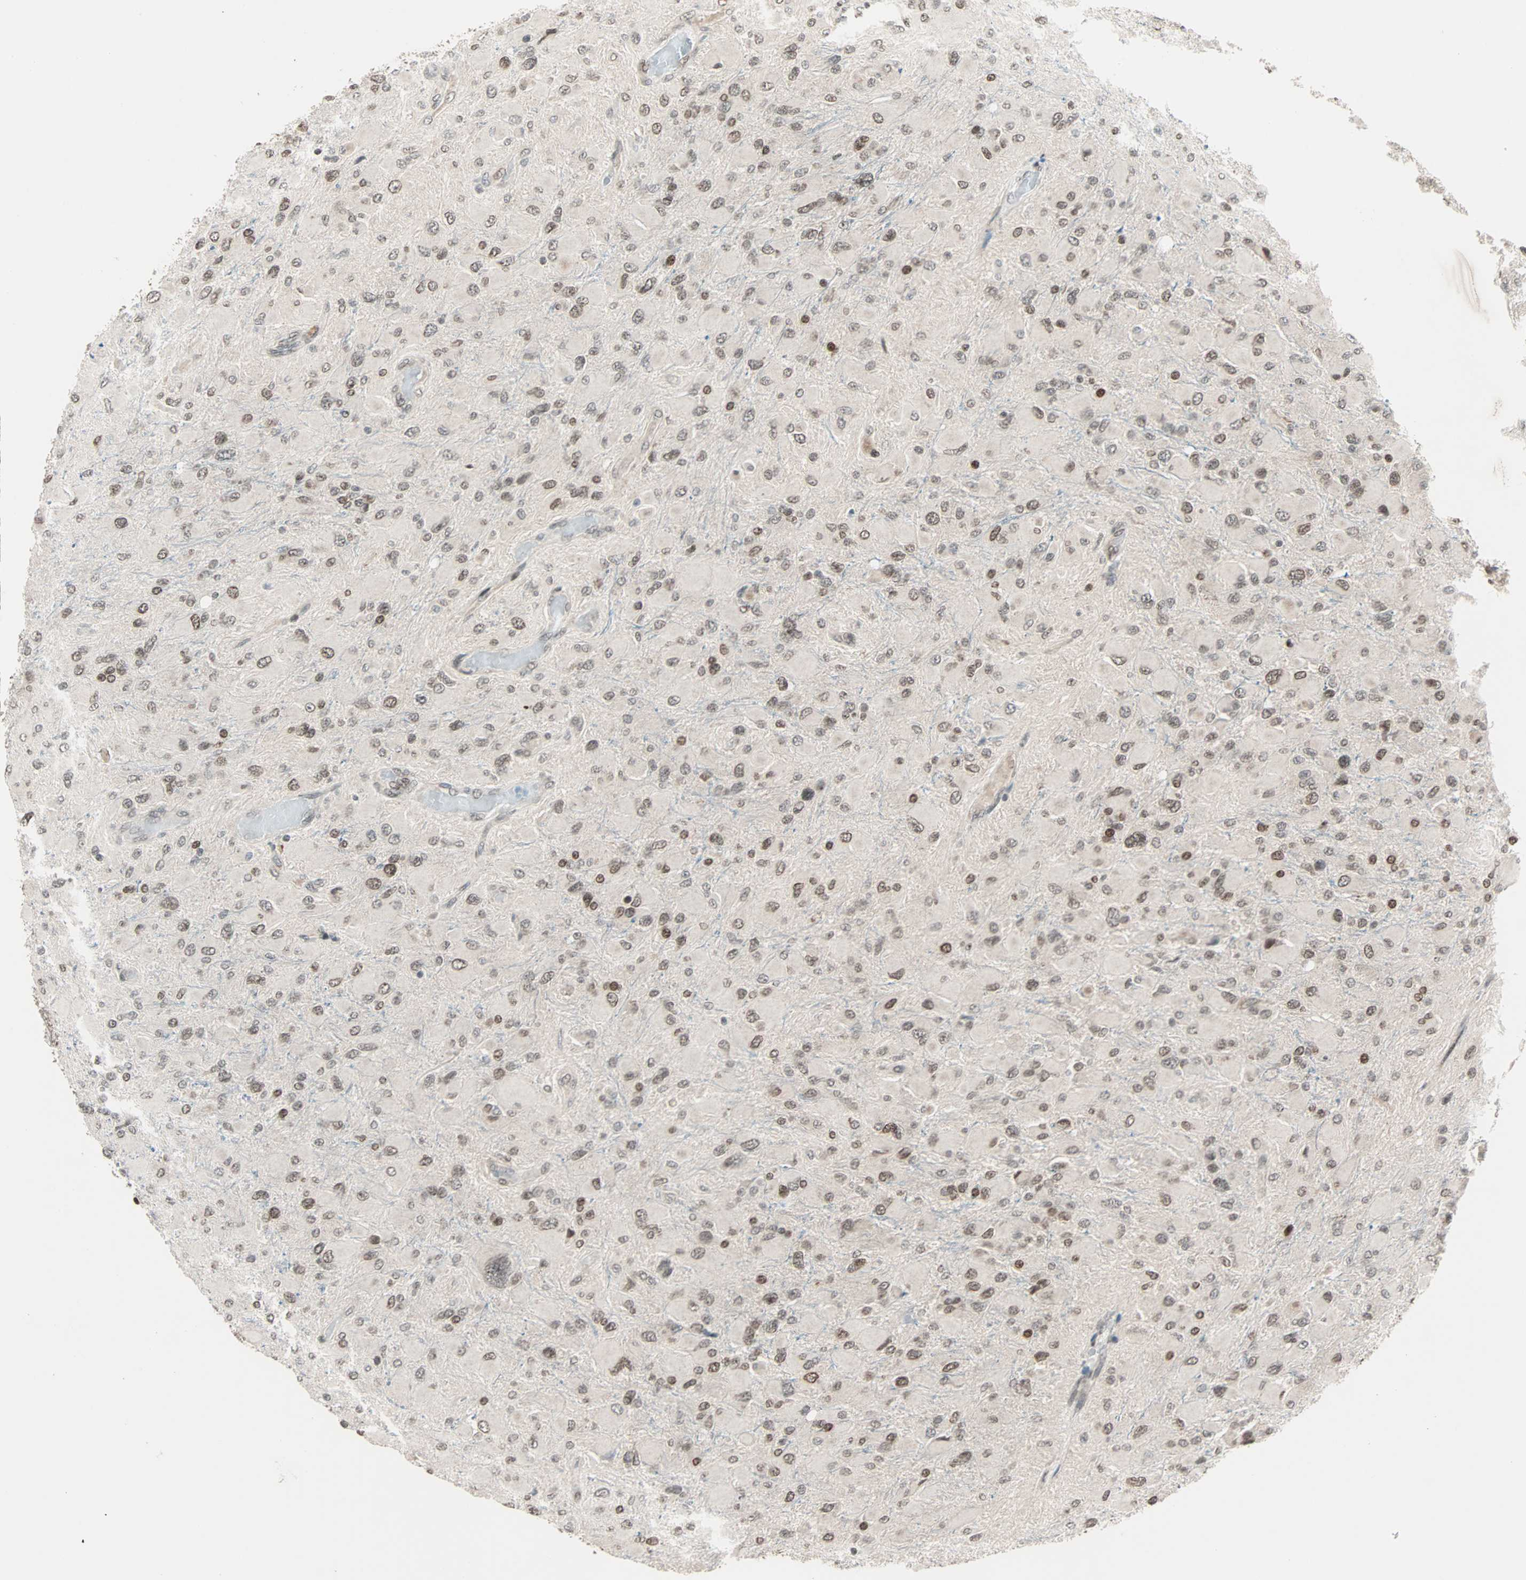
{"staining": {"intensity": "moderate", "quantity": "<25%", "location": "nuclear"}, "tissue": "glioma", "cell_type": "Tumor cells", "image_type": "cancer", "snomed": [{"axis": "morphology", "description": "Glioma, malignant, High grade"}, {"axis": "topography", "description": "Cerebral cortex"}], "caption": "There is low levels of moderate nuclear positivity in tumor cells of malignant high-grade glioma, as demonstrated by immunohistochemical staining (brown color).", "gene": "CBX4", "patient": {"sex": "female", "age": 36}}